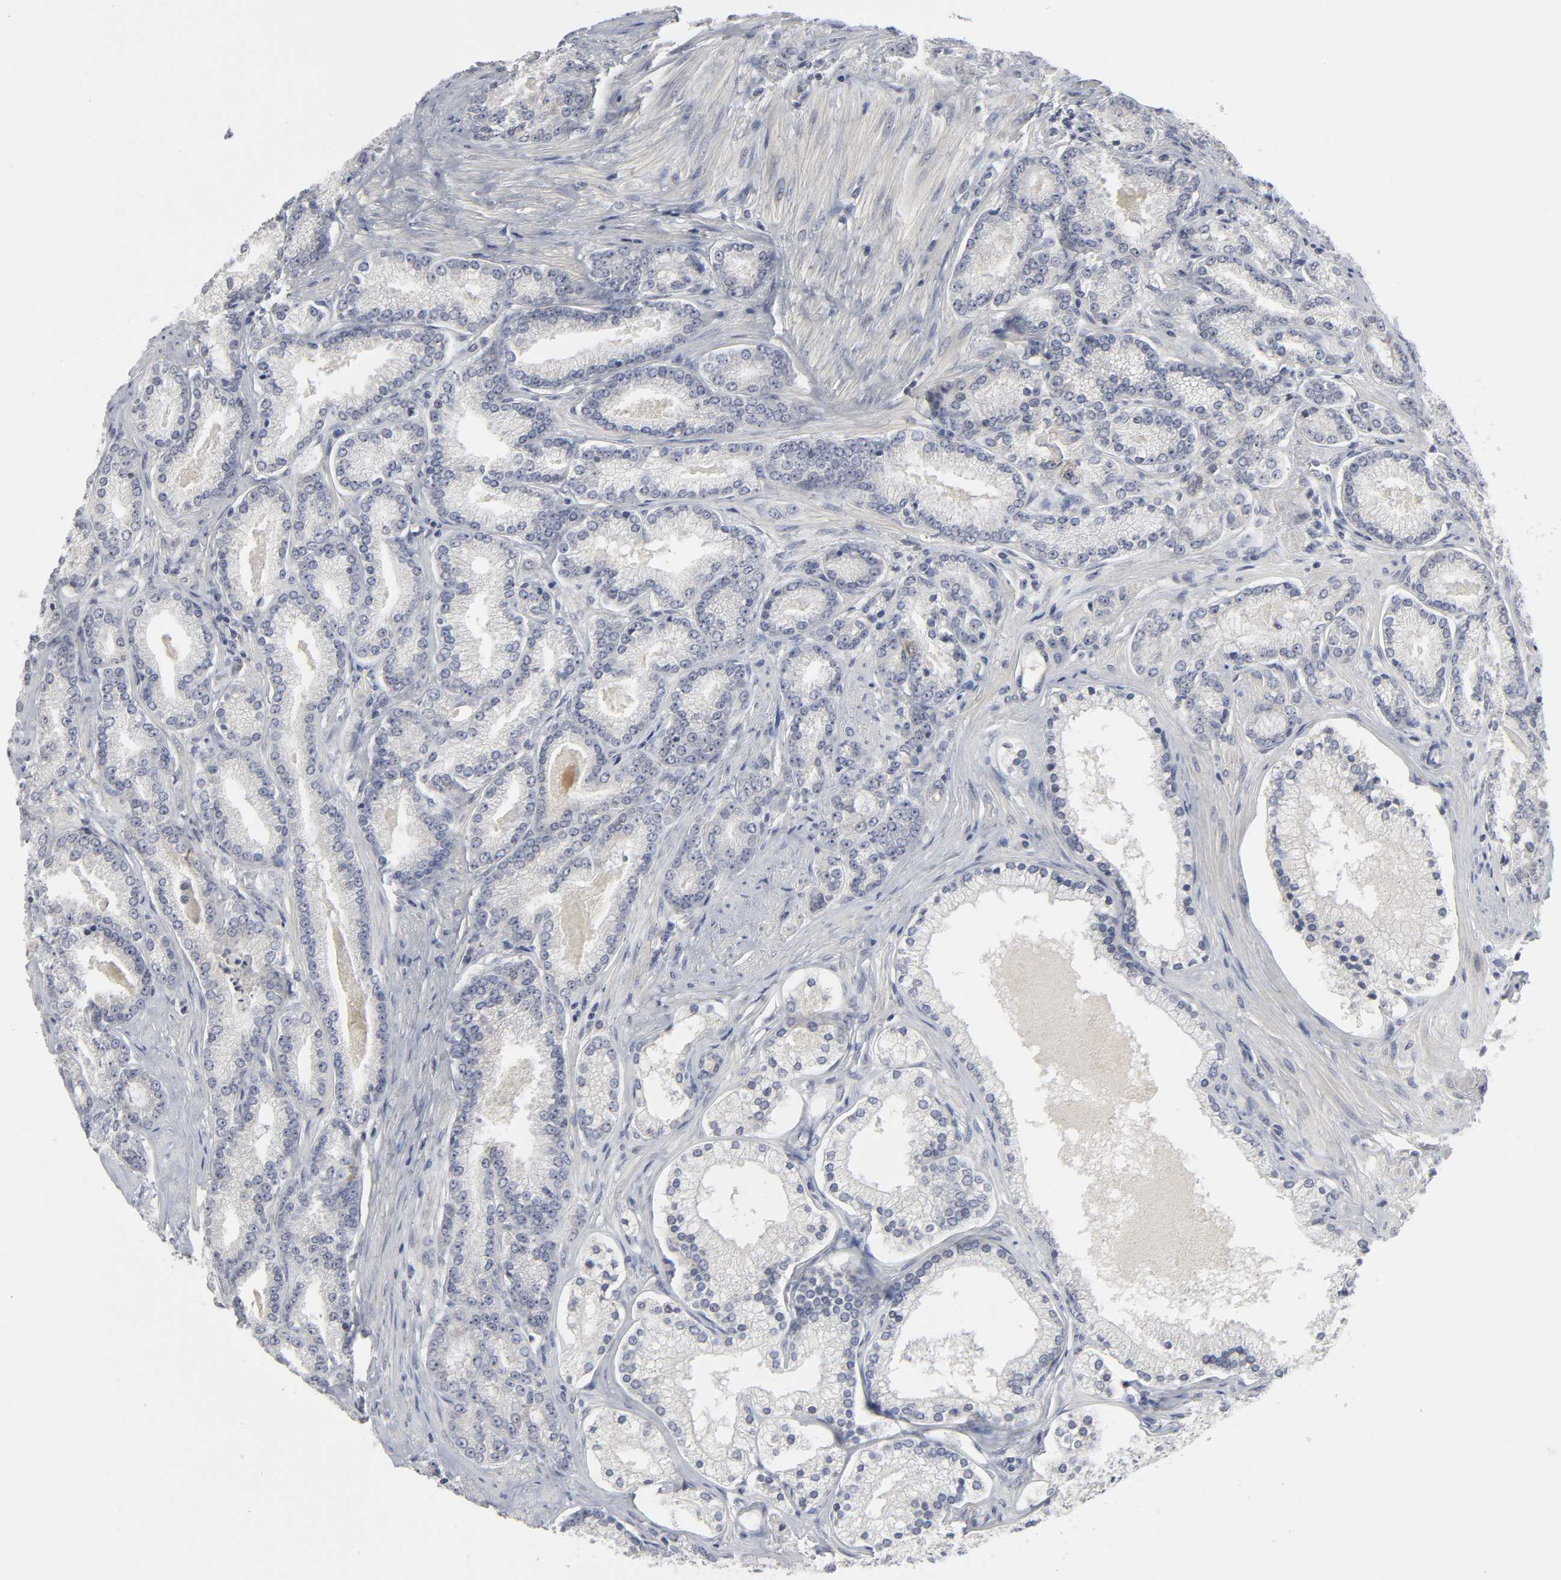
{"staining": {"intensity": "negative", "quantity": "none", "location": "none"}, "tissue": "prostate cancer", "cell_type": "Tumor cells", "image_type": "cancer", "snomed": [{"axis": "morphology", "description": "Adenocarcinoma, Low grade"}, {"axis": "topography", "description": "Prostate"}], "caption": "Image shows no protein positivity in tumor cells of low-grade adenocarcinoma (prostate) tissue.", "gene": "TCAP", "patient": {"sex": "male", "age": 71}}